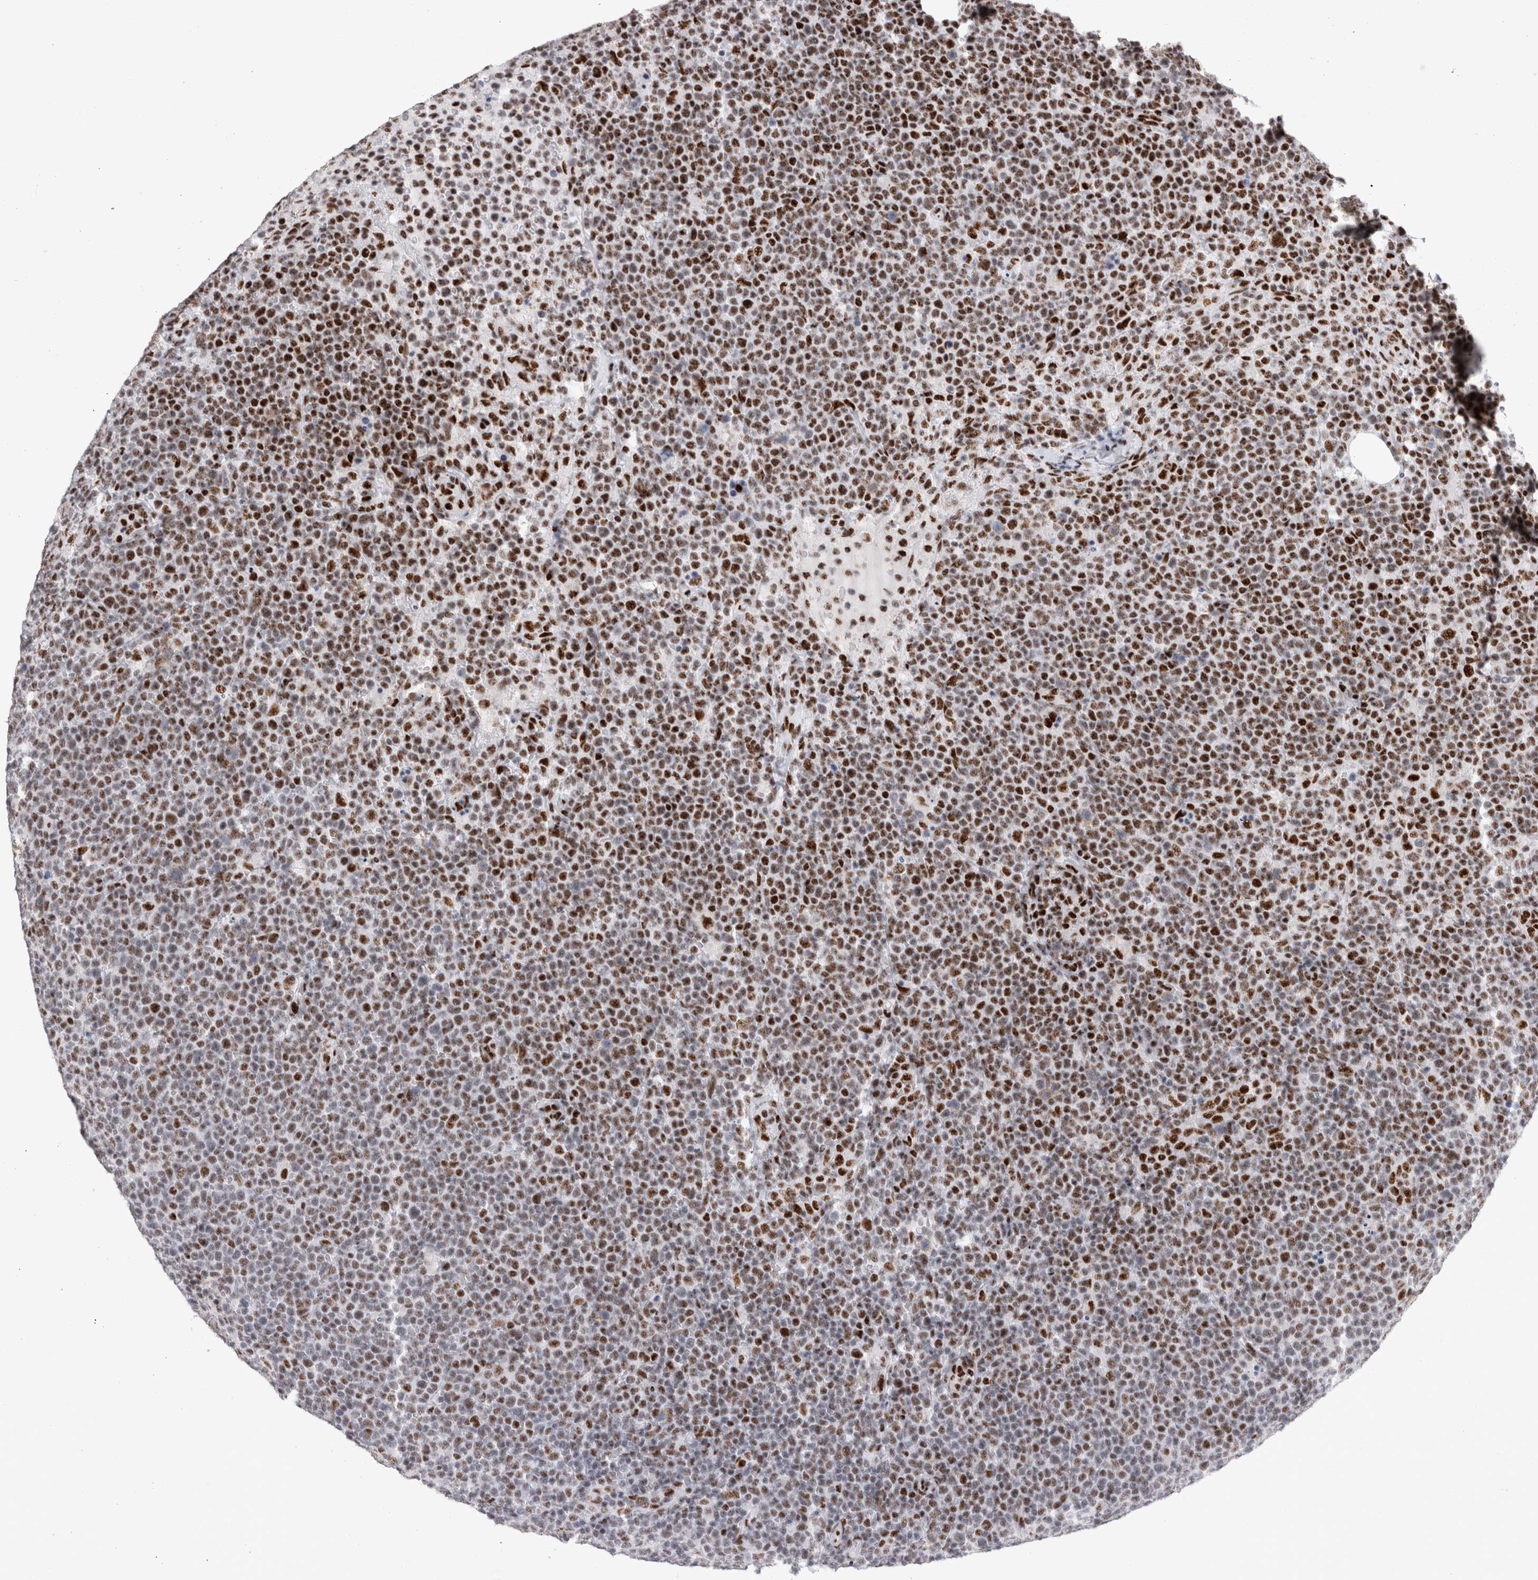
{"staining": {"intensity": "strong", "quantity": "25%-75%", "location": "nuclear"}, "tissue": "lymphoma", "cell_type": "Tumor cells", "image_type": "cancer", "snomed": [{"axis": "morphology", "description": "Malignant lymphoma, non-Hodgkin's type, High grade"}, {"axis": "topography", "description": "Lymph node"}], "caption": "Lymphoma stained with IHC displays strong nuclear expression in about 25%-75% of tumor cells.", "gene": "RBM6", "patient": {"sex": "male", "age": 61}}